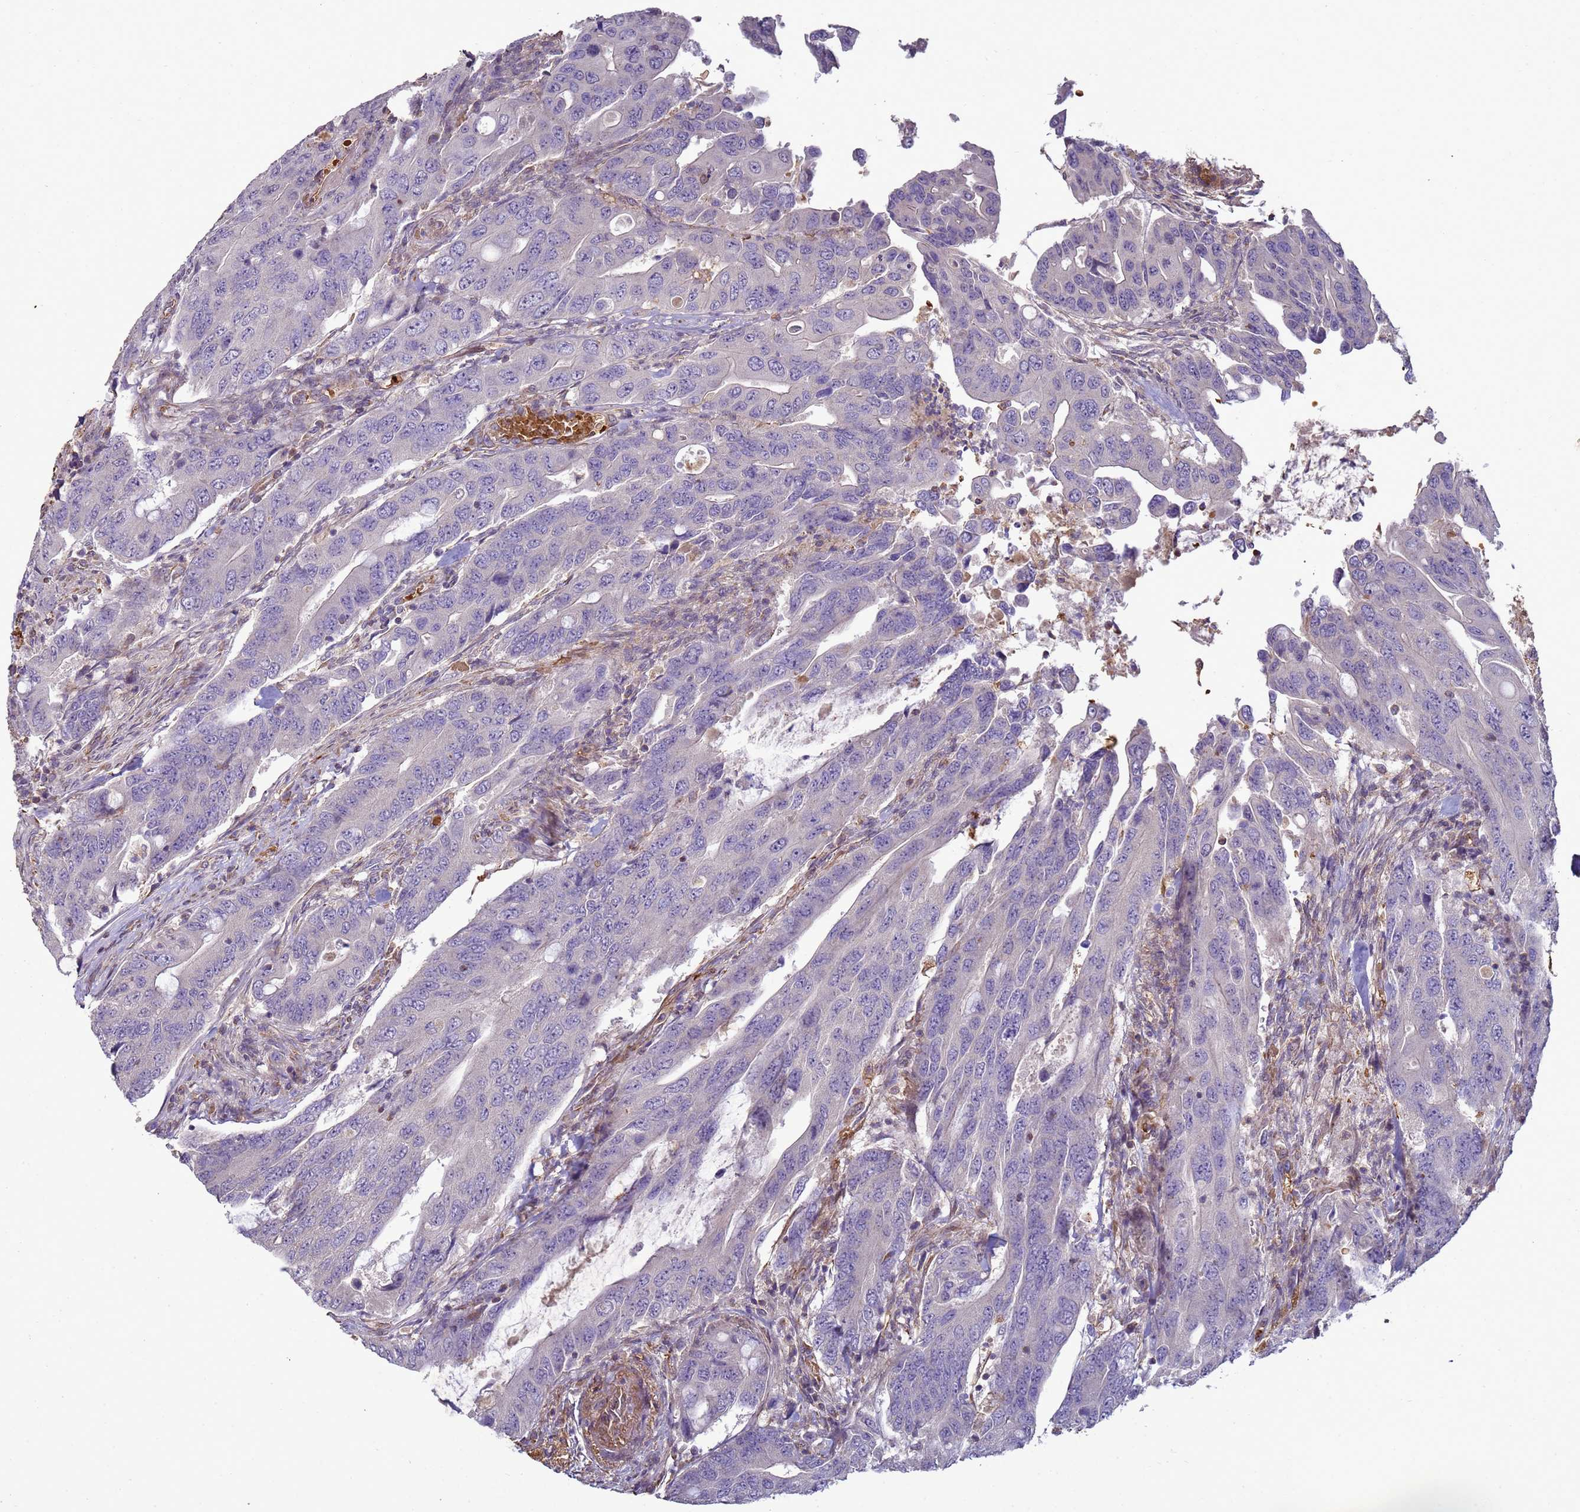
{"staining": {"intensity": "negative", "quantity": "none", "location": "none"}, "tissue": "colorectal cancer", "cell_type": "Tumor cells", "image_type": "cancer", "snomed": [{"axis": "morphology", "description": "Adenocarcinoma, NOS"}, {"axis": "topography", "description": "Colon"}], "caption": "High power microscopy histopathology image of an IHC micrograph of colorectal adenocarcinoma, revealing no significant expression in tumor cells.", "gene": "SGIP1", "patient": {"sex": "male", "age": 71}}